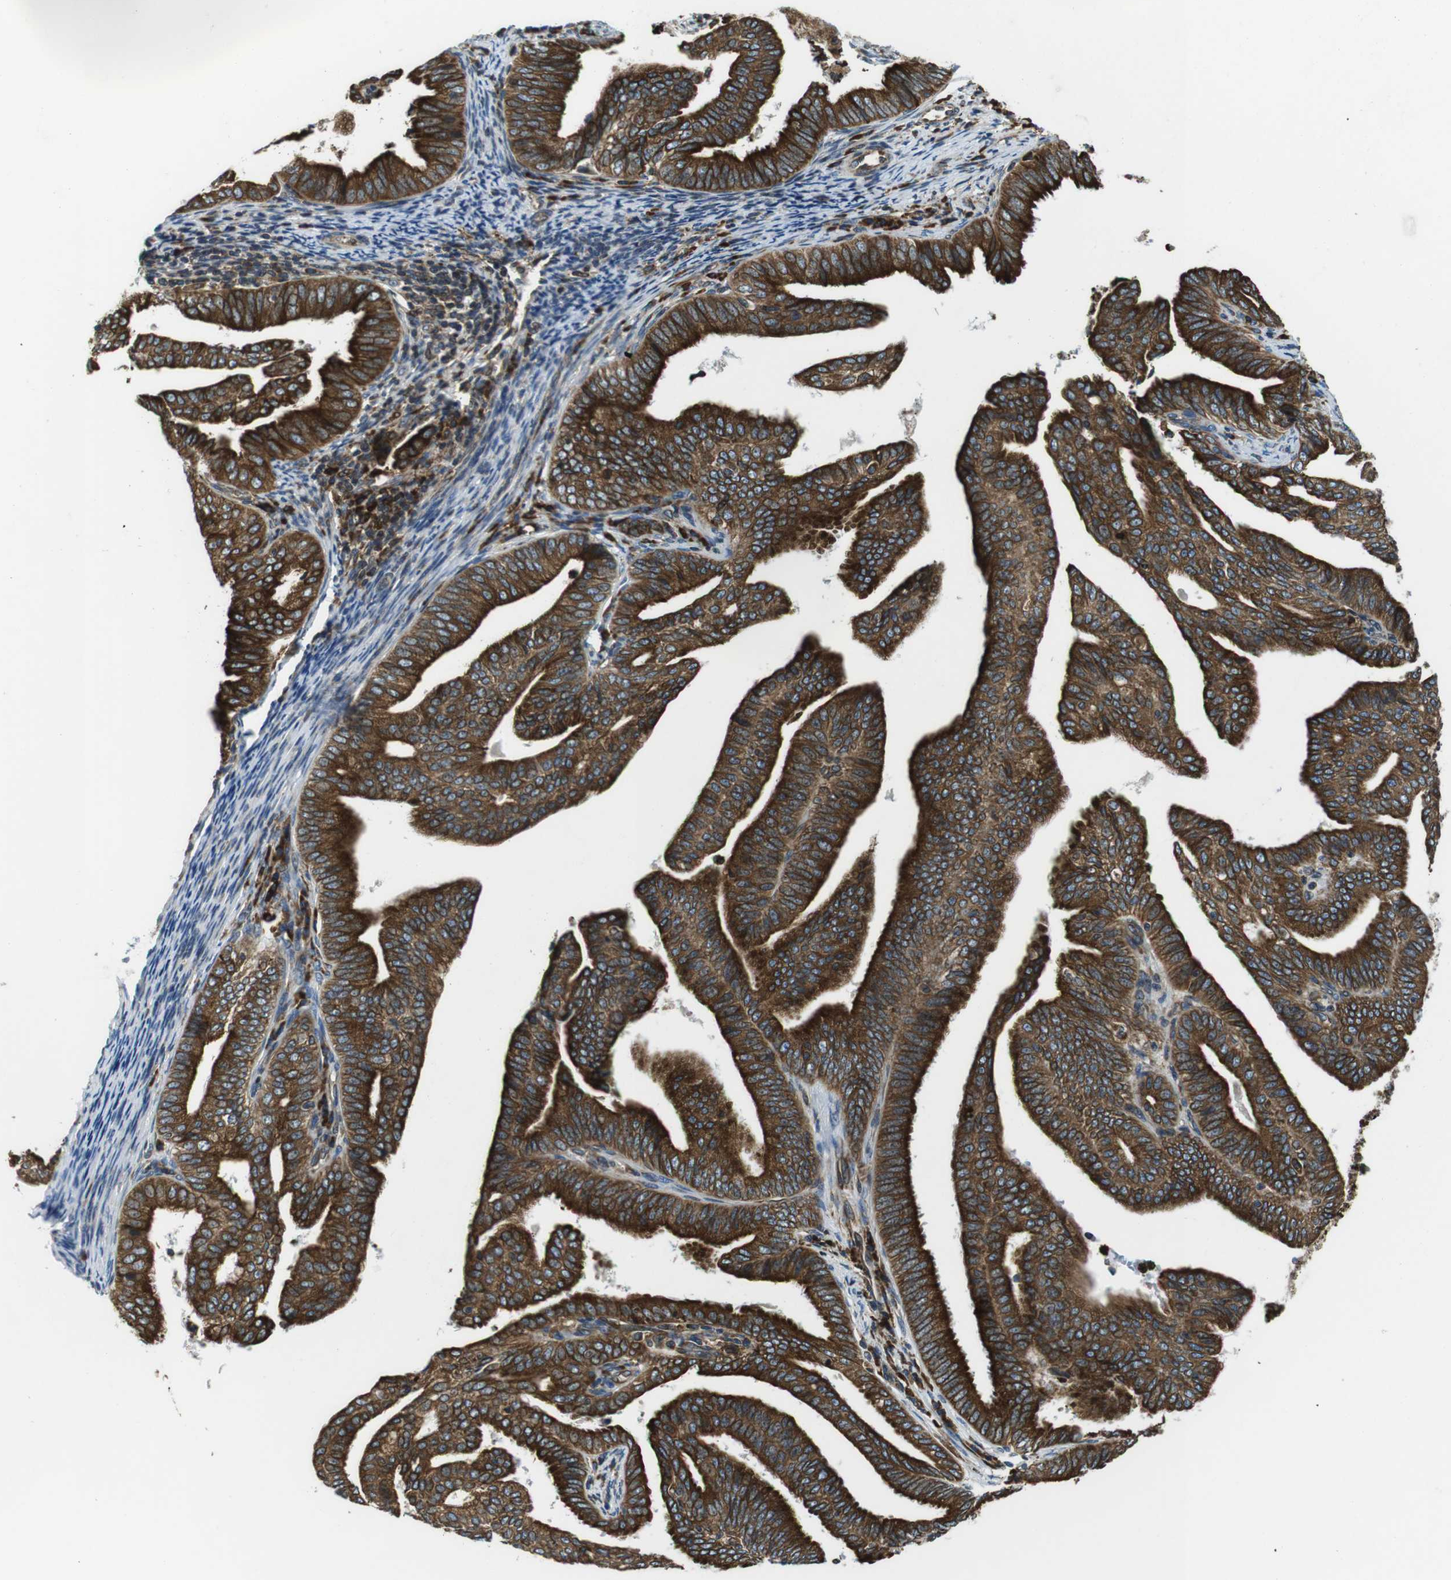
{"staining": {"intensity": "strong", "quantity": ">75%", "location": "cytoplasmic/membranous"}, "tissue": "endometrial cancer", "cell_type": "Tumor cells", "image_type": "cancer", "snomed": [{"axis": "morphology", "description": "Adenocarcinoma, NOS"}, {"axis": "topography", "description": "Endometrium"}], "caption": "Protein analysis of endometrial cancer (adenocarcinoma) tissue demonstrates strong cytoplasmic/membranous expression in about >75% of tumor cells. Immunohistochemistry (ihc) stains the protein of interest in brown and the nuclei are stained blue.", "gene": "UGGT1", "patient": {"sex": "female", "age": 58}}